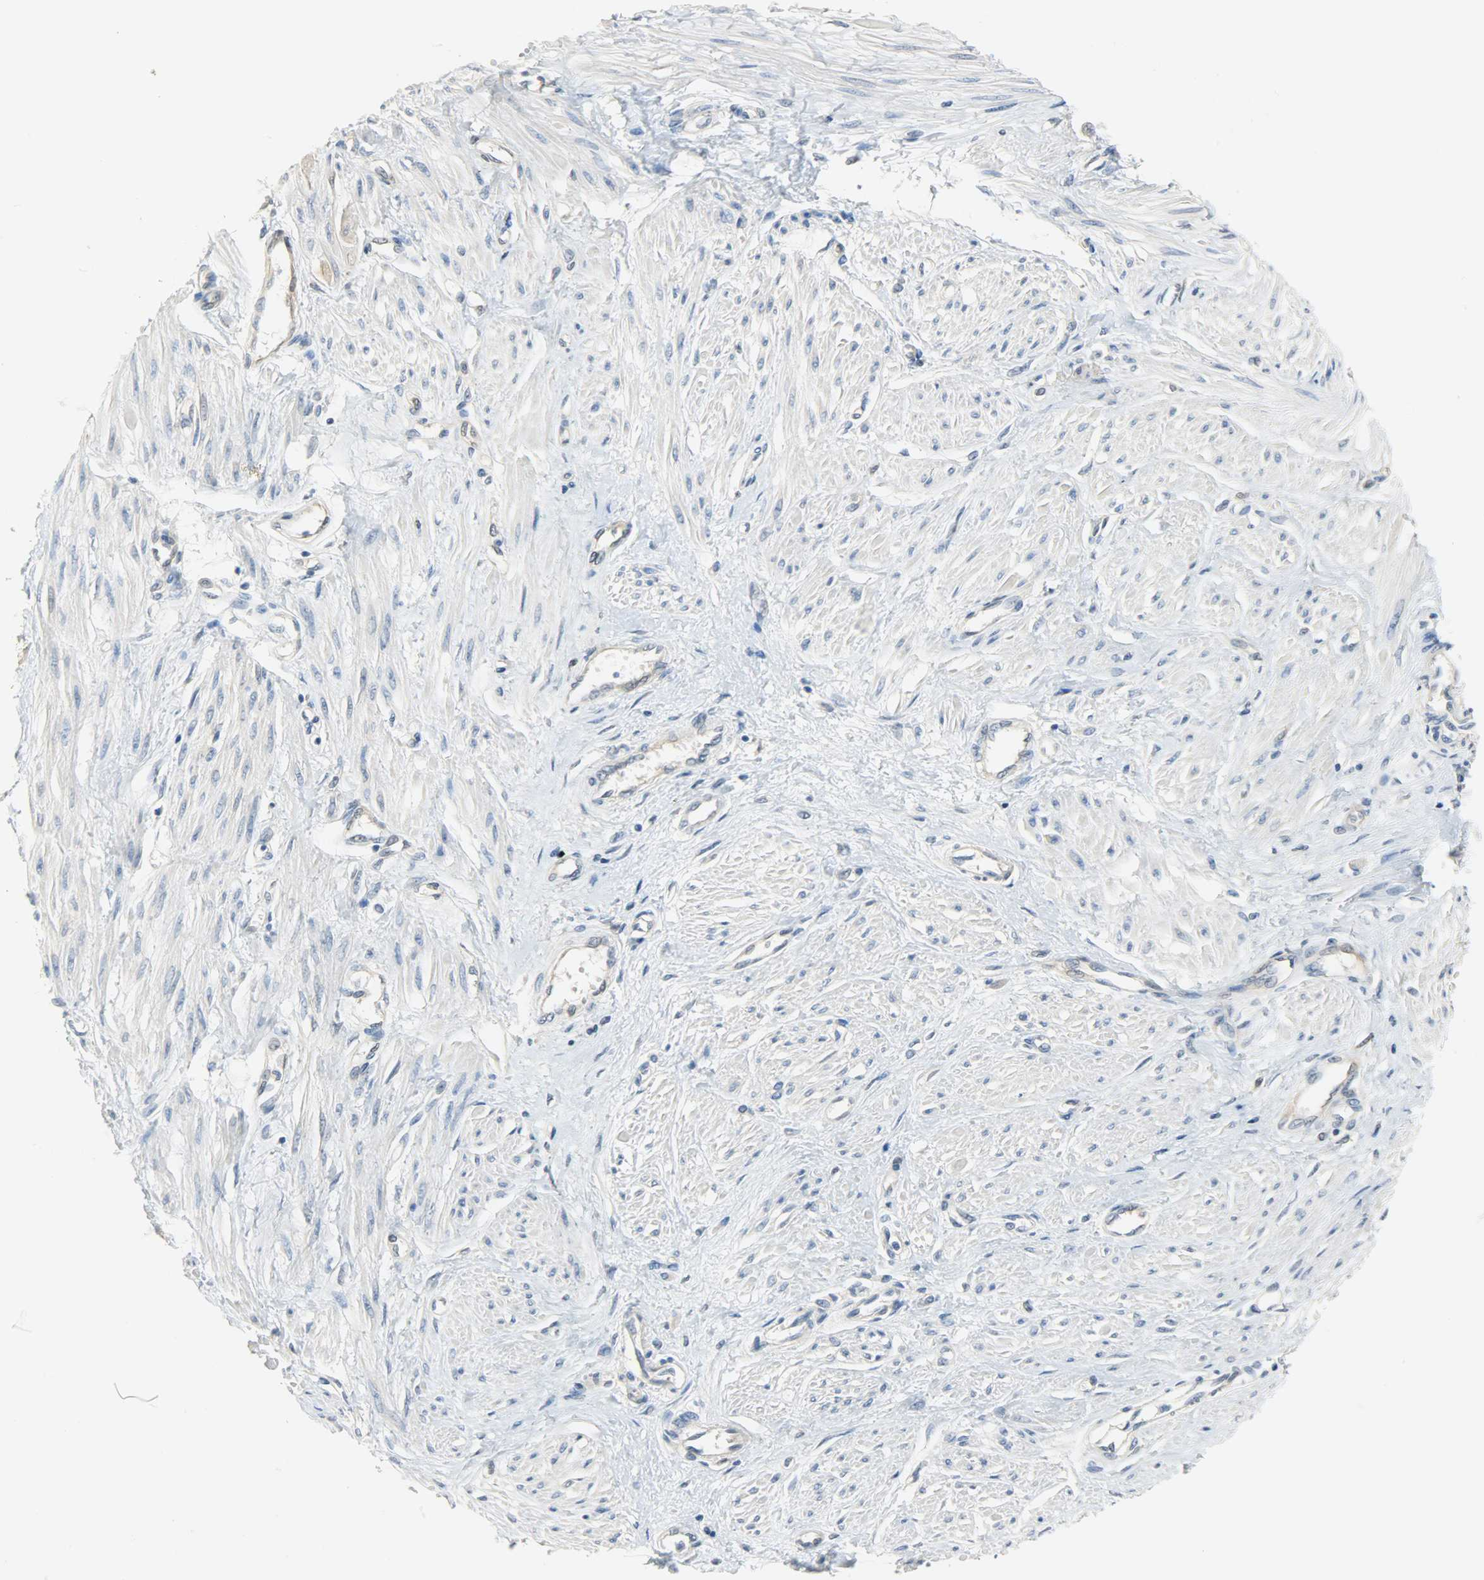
{"staining": {"intensity": "weak", "quantity": "25%-75%", "location": "cytoplasmic/membranous"}, "tissue": "smooth muscle", "cell_type": "Smooth muscle cells", "image_type": "normal", "snomed": [{"axis": "morphology", "description": "Normal tissue, NOS"}, {"axis": "topography", "description": "Smooth muscle"}, {"axis": "topography", "description": "Uterus"}], "caption": "This histopathology image shows benign smooth muscle stained with immunohistochemistry to label a protein in brown. The cytoplasmic/membranous of smooth muscle cells show weak positivity for the protein. Nuclei are counter-stained blue.", "gene": "EIF4EBP1", "patient": {"sex": "female", "age": 39}}